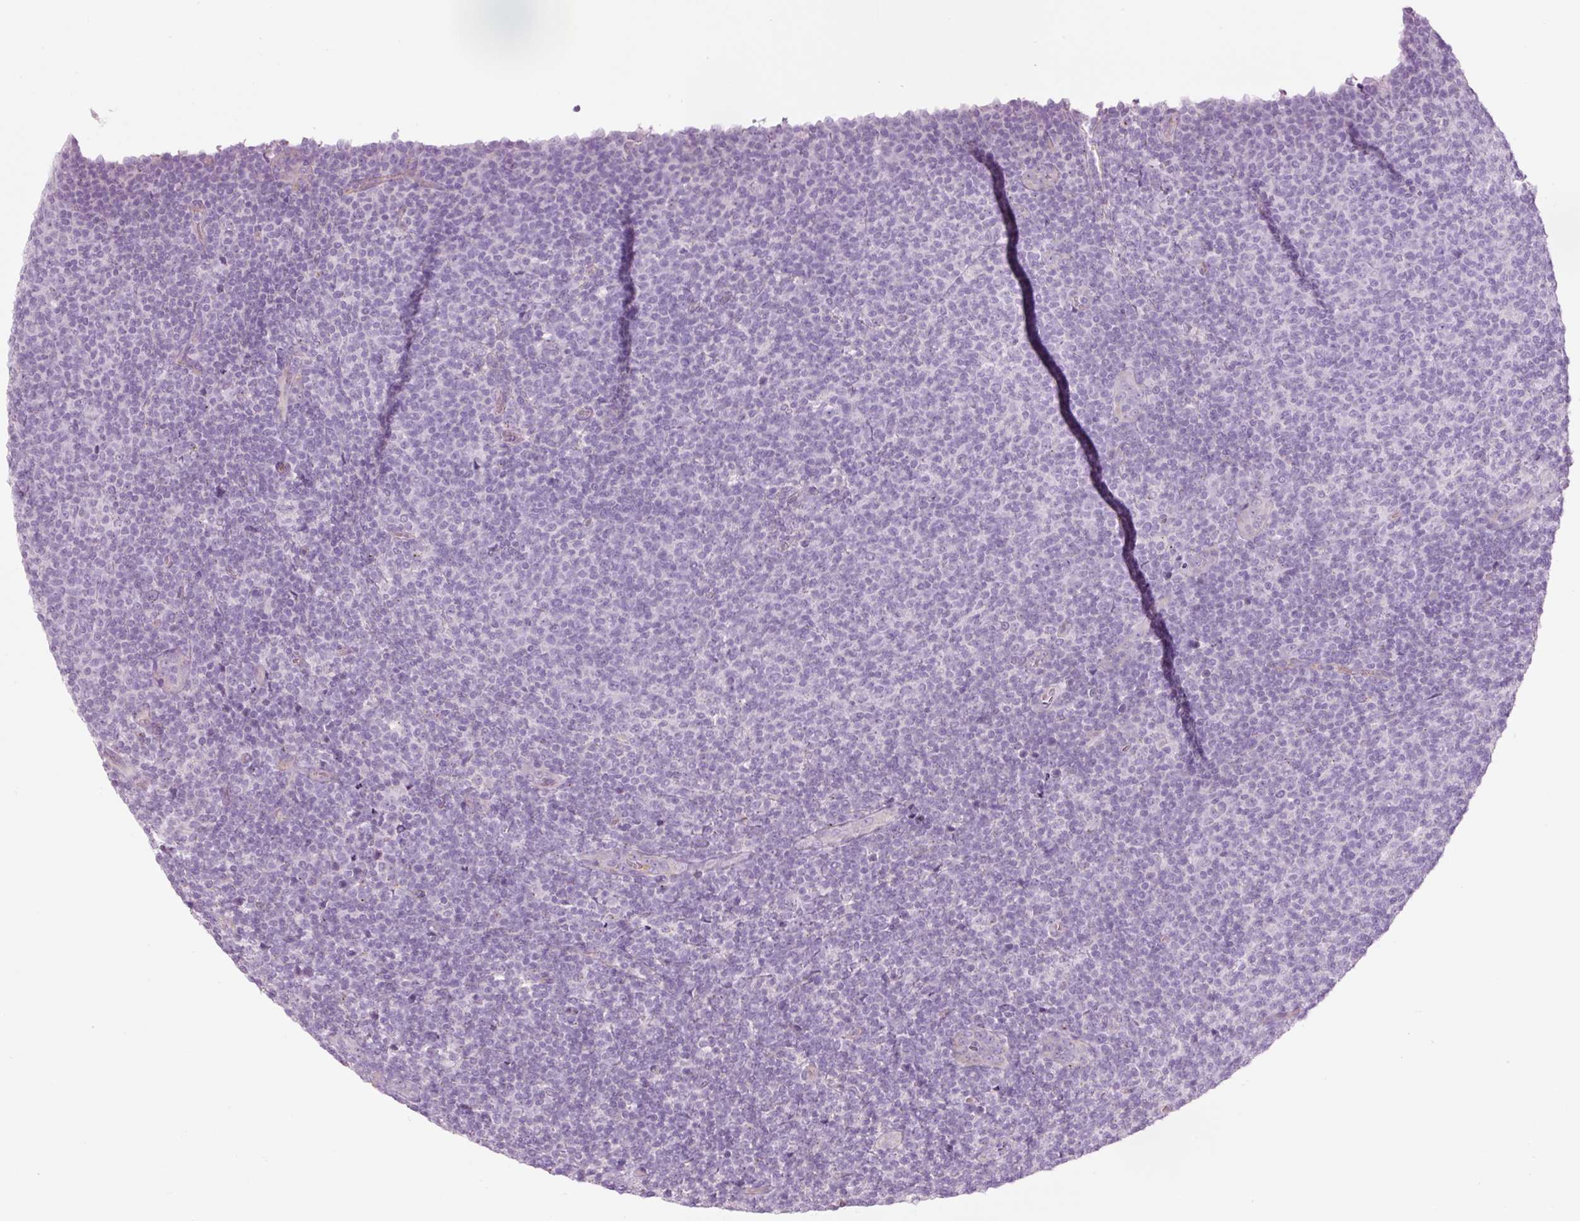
{"staining": {"intensity": "negative", "quantity": "none", "location": "none"}, "tissue": "lymphoma", "cell_type": "Tumor cells", "image_type": "cancer", "snomed": [{"axis": "morphology", "description": "Malignant lymphoma, non-Hodgkin's type, Low grade"}, {"axis": "topography", "description": "Lymph node"}], "caption": "An IHC image of low-grade malignant lymphoma, non-Hodgkin's type is shown. There is no staining in tumor cells of low-grade malignant lymphoma, non-Hodgkin's type. (IHC, brightfield microscopy, high magnification).", "gene": "HSPA4L", "patient": {"sex": "male", "age": 66}}